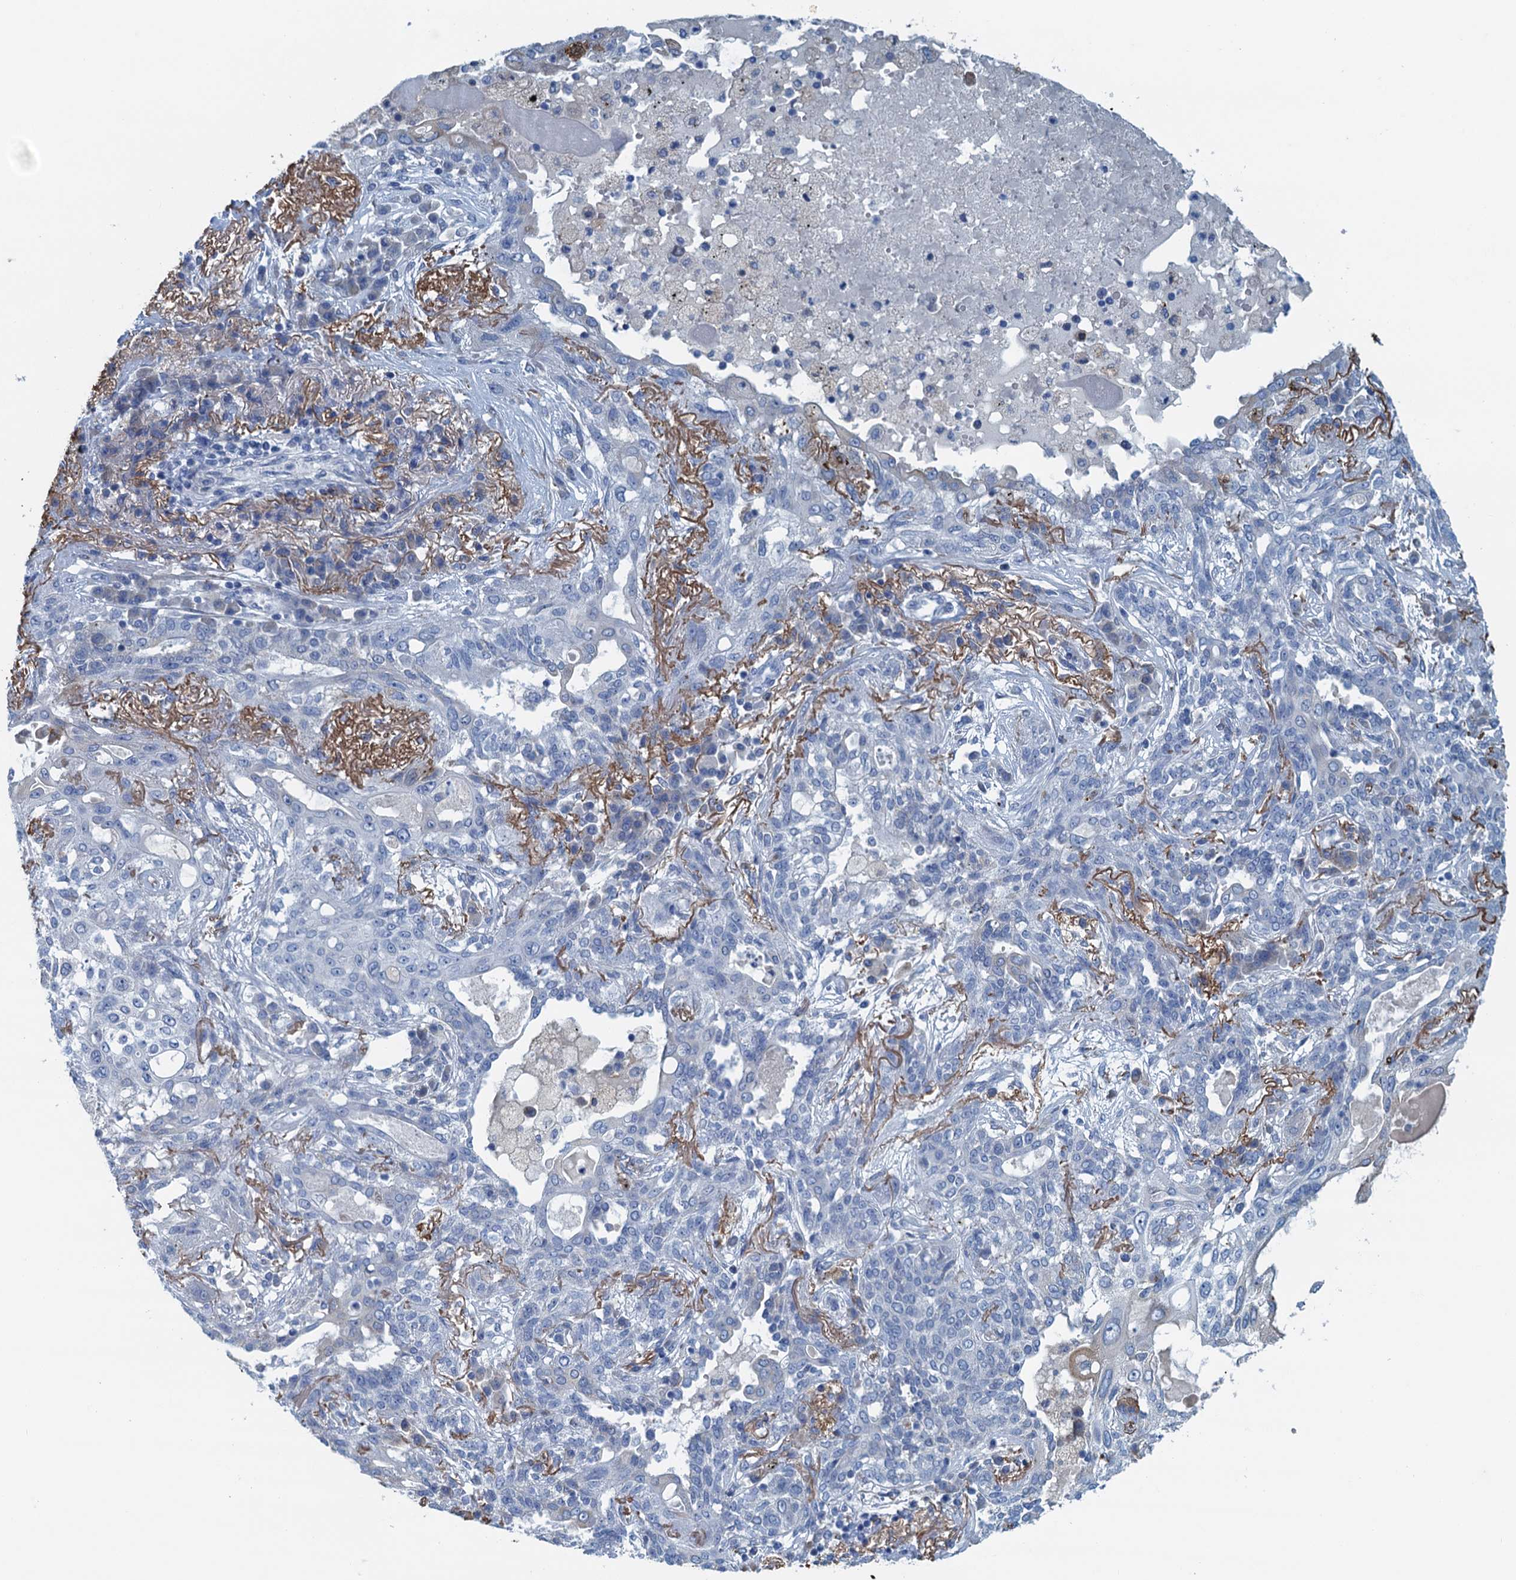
{"staining": {"intensity": "negative", "quantity": "none", "location": "none"}, "tissue": "lung cancer", "cell_type": "Tumor cells", "image_type": "cancer", "snomed": [{"axis": "morphology", "description": "Squamous cell carcinoma, NOS"}, {"axis": "topography", "description": "Lung"}], "caption": "High magnification brightfield microscopy of lung cancer stained with DAB (brown) and counterstained with hematoxylin (blue): tumor cells show no significant positivity.", "gene": "C10orf88", "patient": {"sex": "female", "age": 70}}